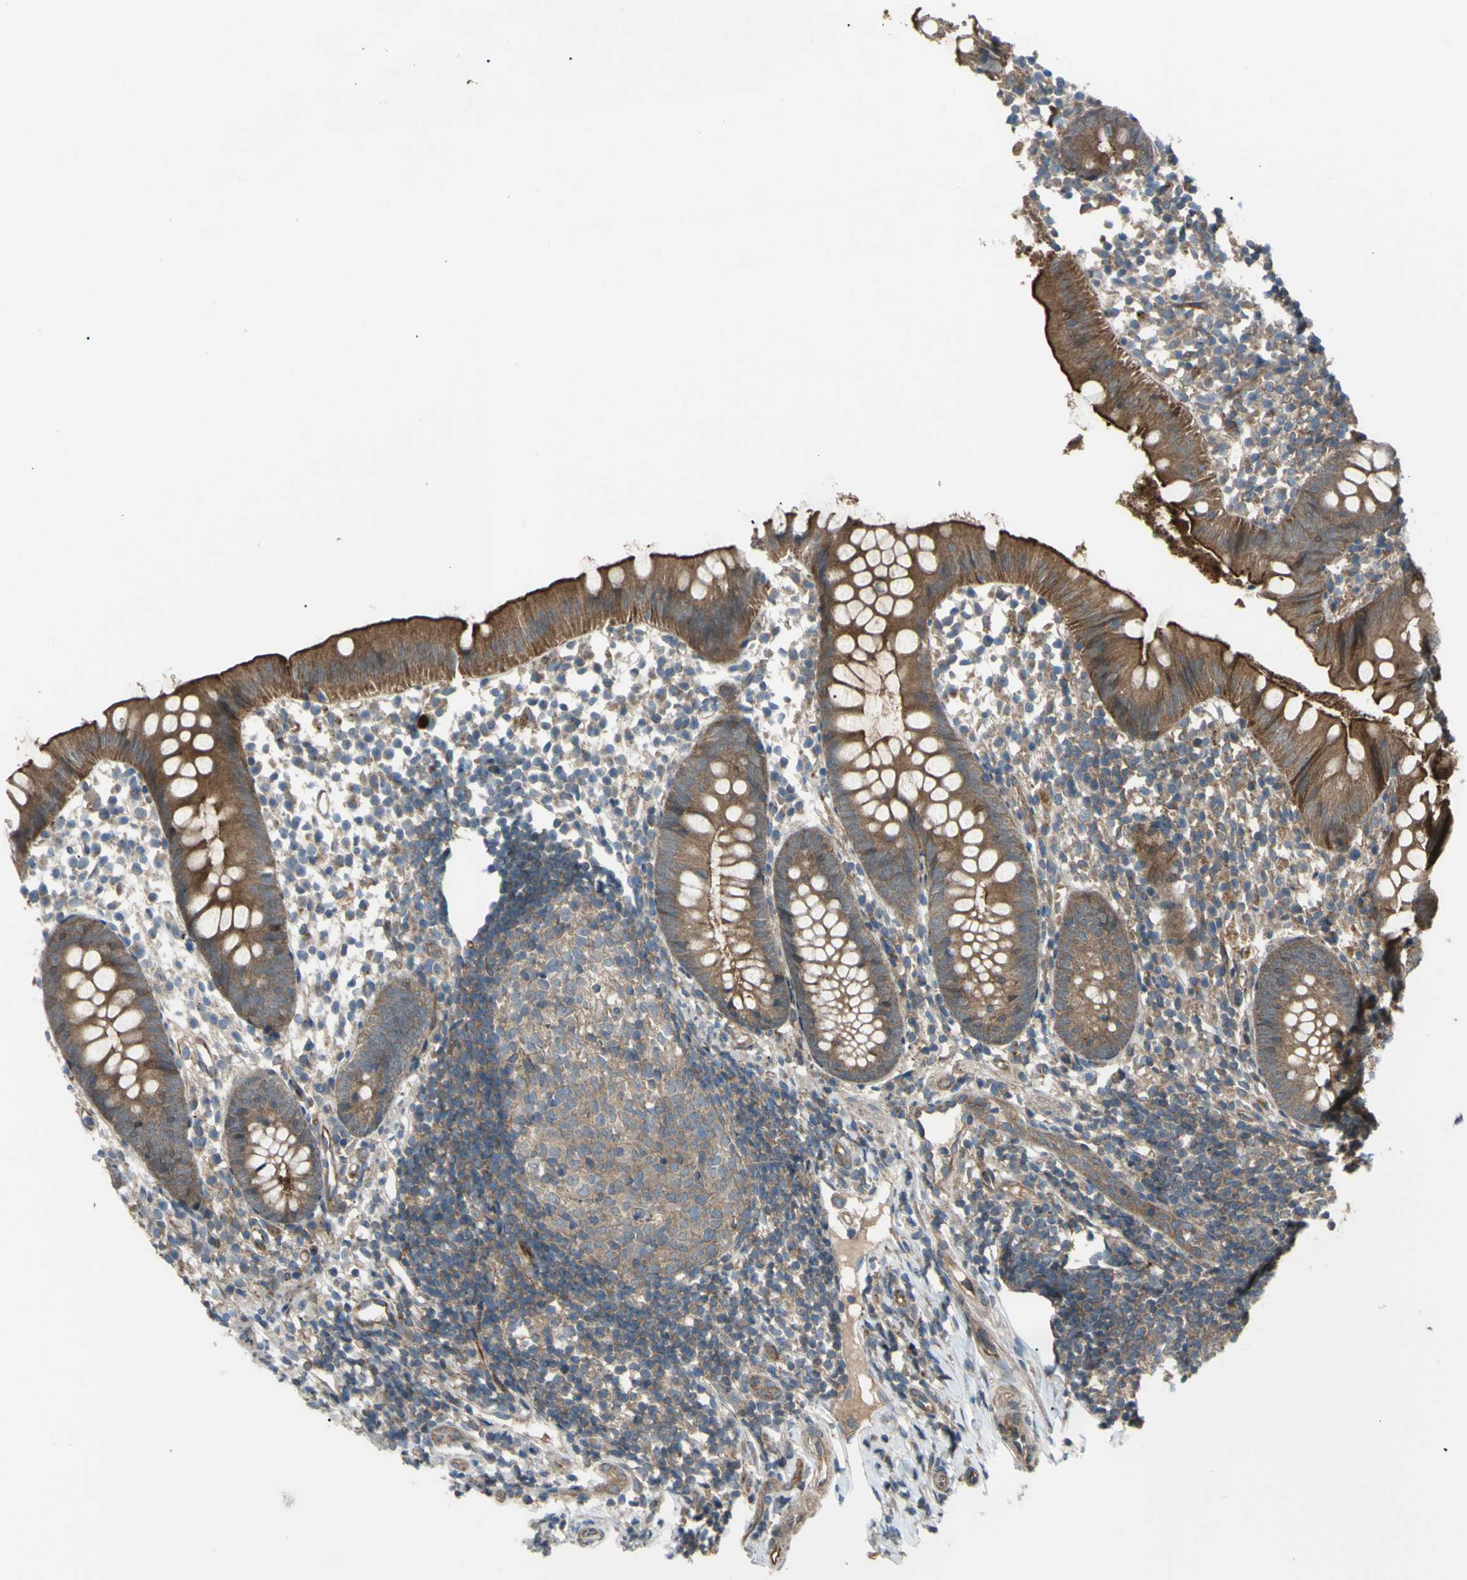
{"staining": {"intensity": "moderate", "quantity": ">75%", "location": "cytoplasmic/membranous"}, "tissue": "appendix", "cell_type": "Glandular cells", "image_type": "normal", "snomed": [{"axis": "morphology", "description": "Normal tissue, NOS"}, {"axis": "topography", "description": "Appendix"}], "caption": "The micrograph shows immunohistochemical staining of benign appendix. There is moderate cytoplasmic/membranous positivity is identified in about >75% of glandular cells.", "gene": "FLII", "patient": {"sex": "female", "age": 20}}